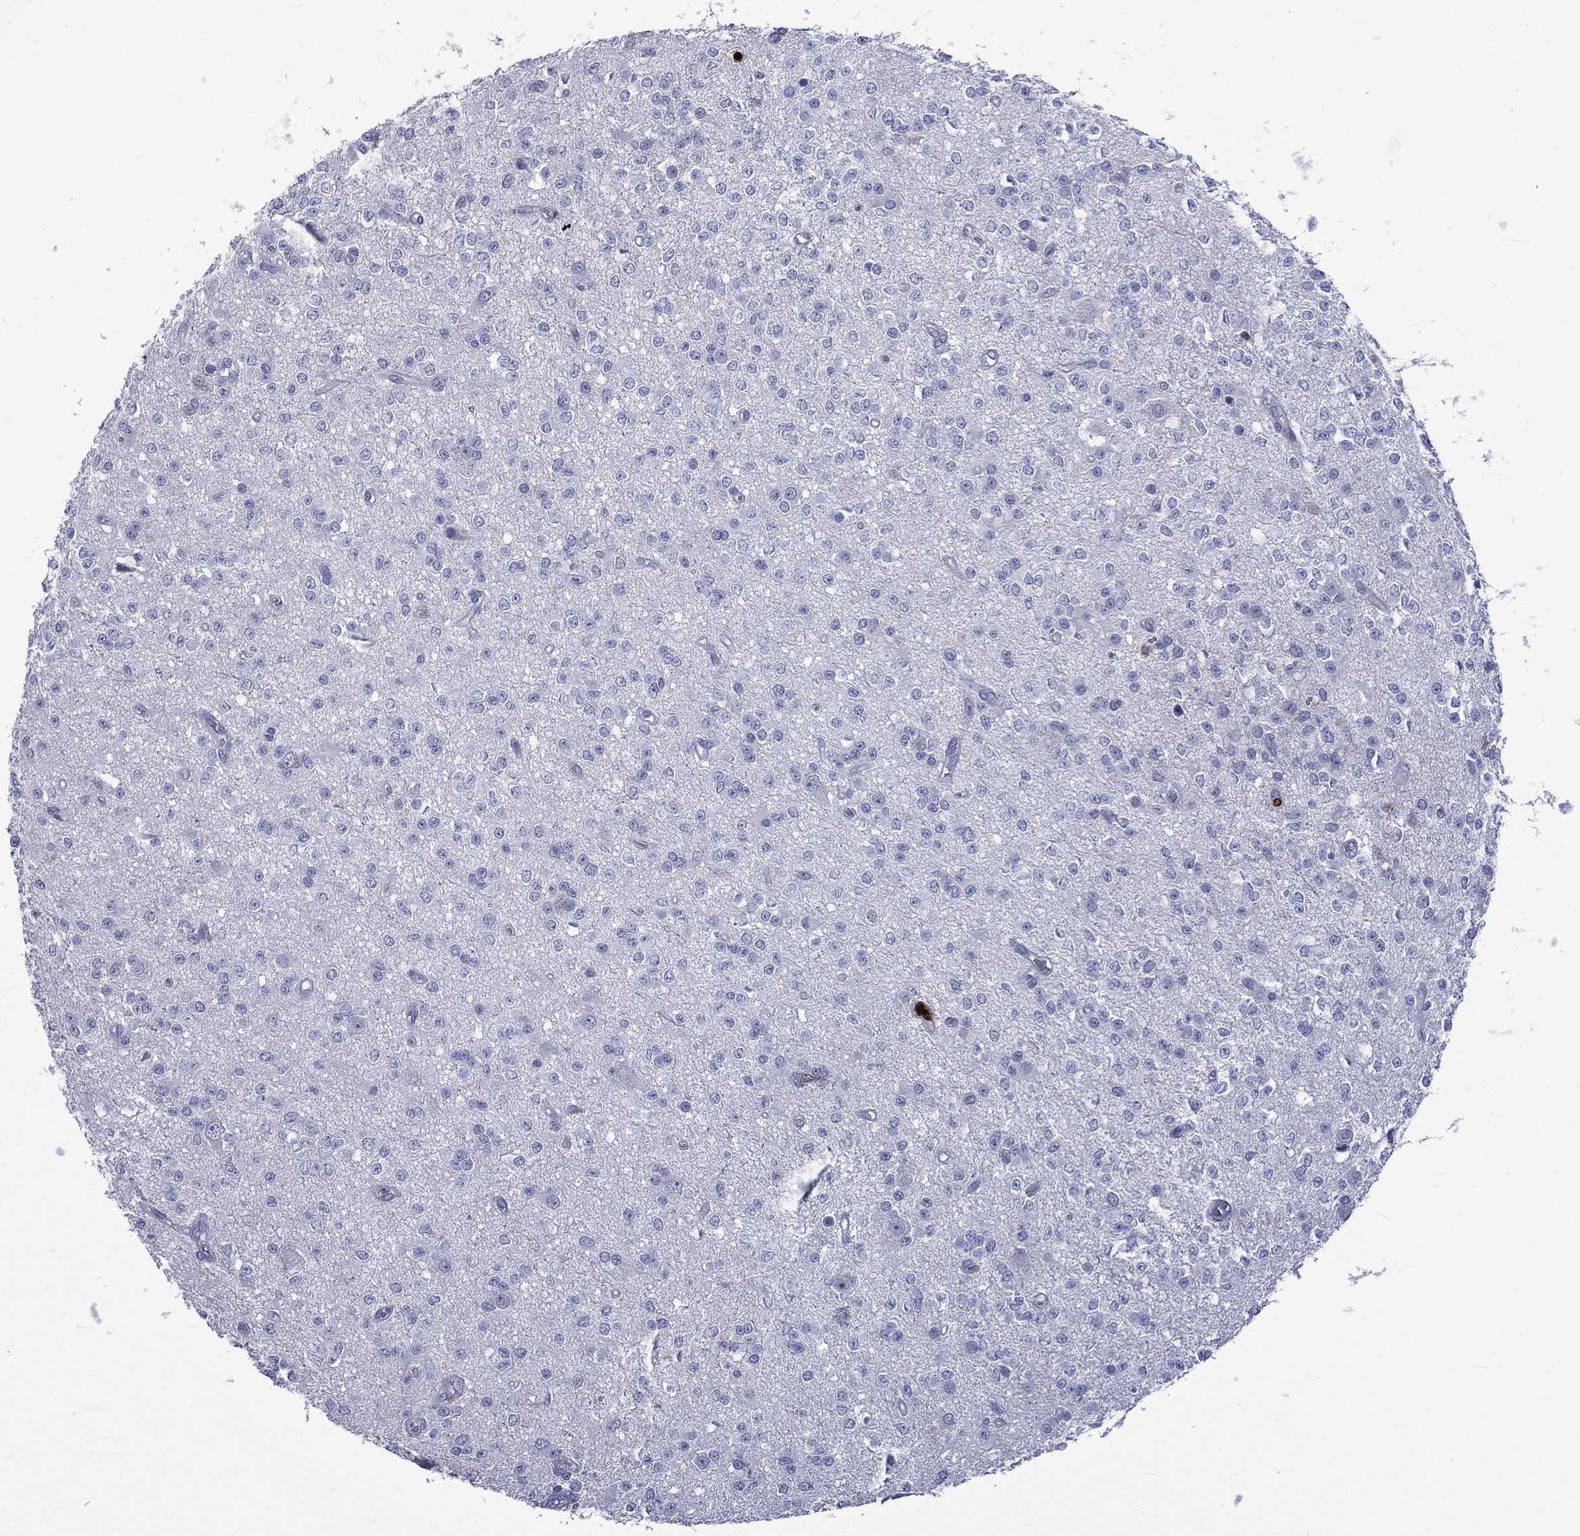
{"staining": {"intensity": "negative", "quantity": "none", "location": "none"}, "tissue": "glioma", "cell_type": "Tumor cells", "image_type": "cancer", "snomed": [{"axis": "morphology", "description": "Glioma, malignant, Low grade"}, {"axis": "topography", "description": "Brain"}], "caption": "A high-resolution micrograph shows immunohistochemistry (IHC) staining of glioma, which reveals no significant expression in tumor cells.", "gene": "ELANE", "patient": {"sex": "female", "age": 45}}